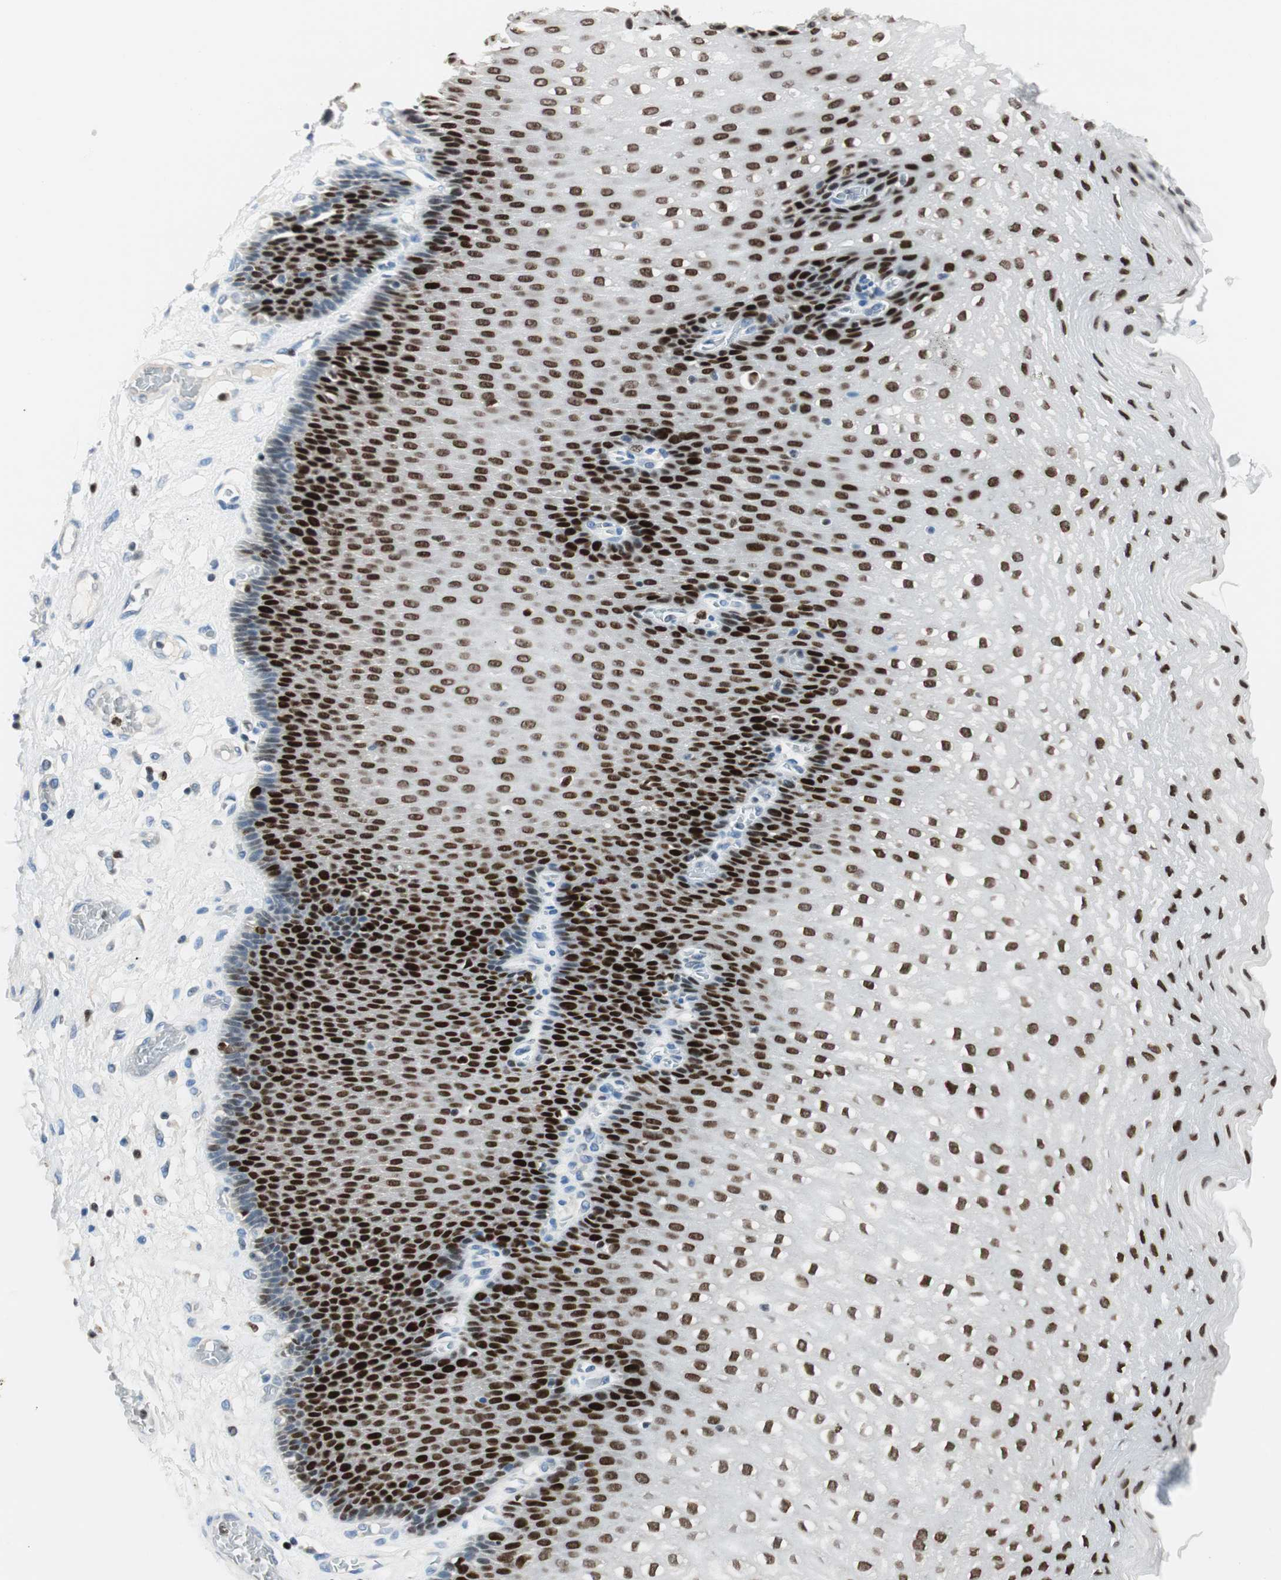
{"staining": {"intensity": "strong", "quantity": ">75%", "location": "nuclear"}, "tissue": "esophagus", "cell_type": "Squamous epithelial cells", "image_type": "normal", "snomed": [{"axis": "morphology", "description": "Normal tissue, NOS"}, {"axis": "topography", "description": "Esophagus"}], "caption": "Immunohistochemistry (IHC) of benign human esophagus displays high levels of strong nuclear positivity in approximately >75% of squamous epithelial cells. Ihc stains the protein of interest in brown and the nuclei are stained blue.", "gene": "EZH2", "patient": {"sex": "male", "age": 48}}